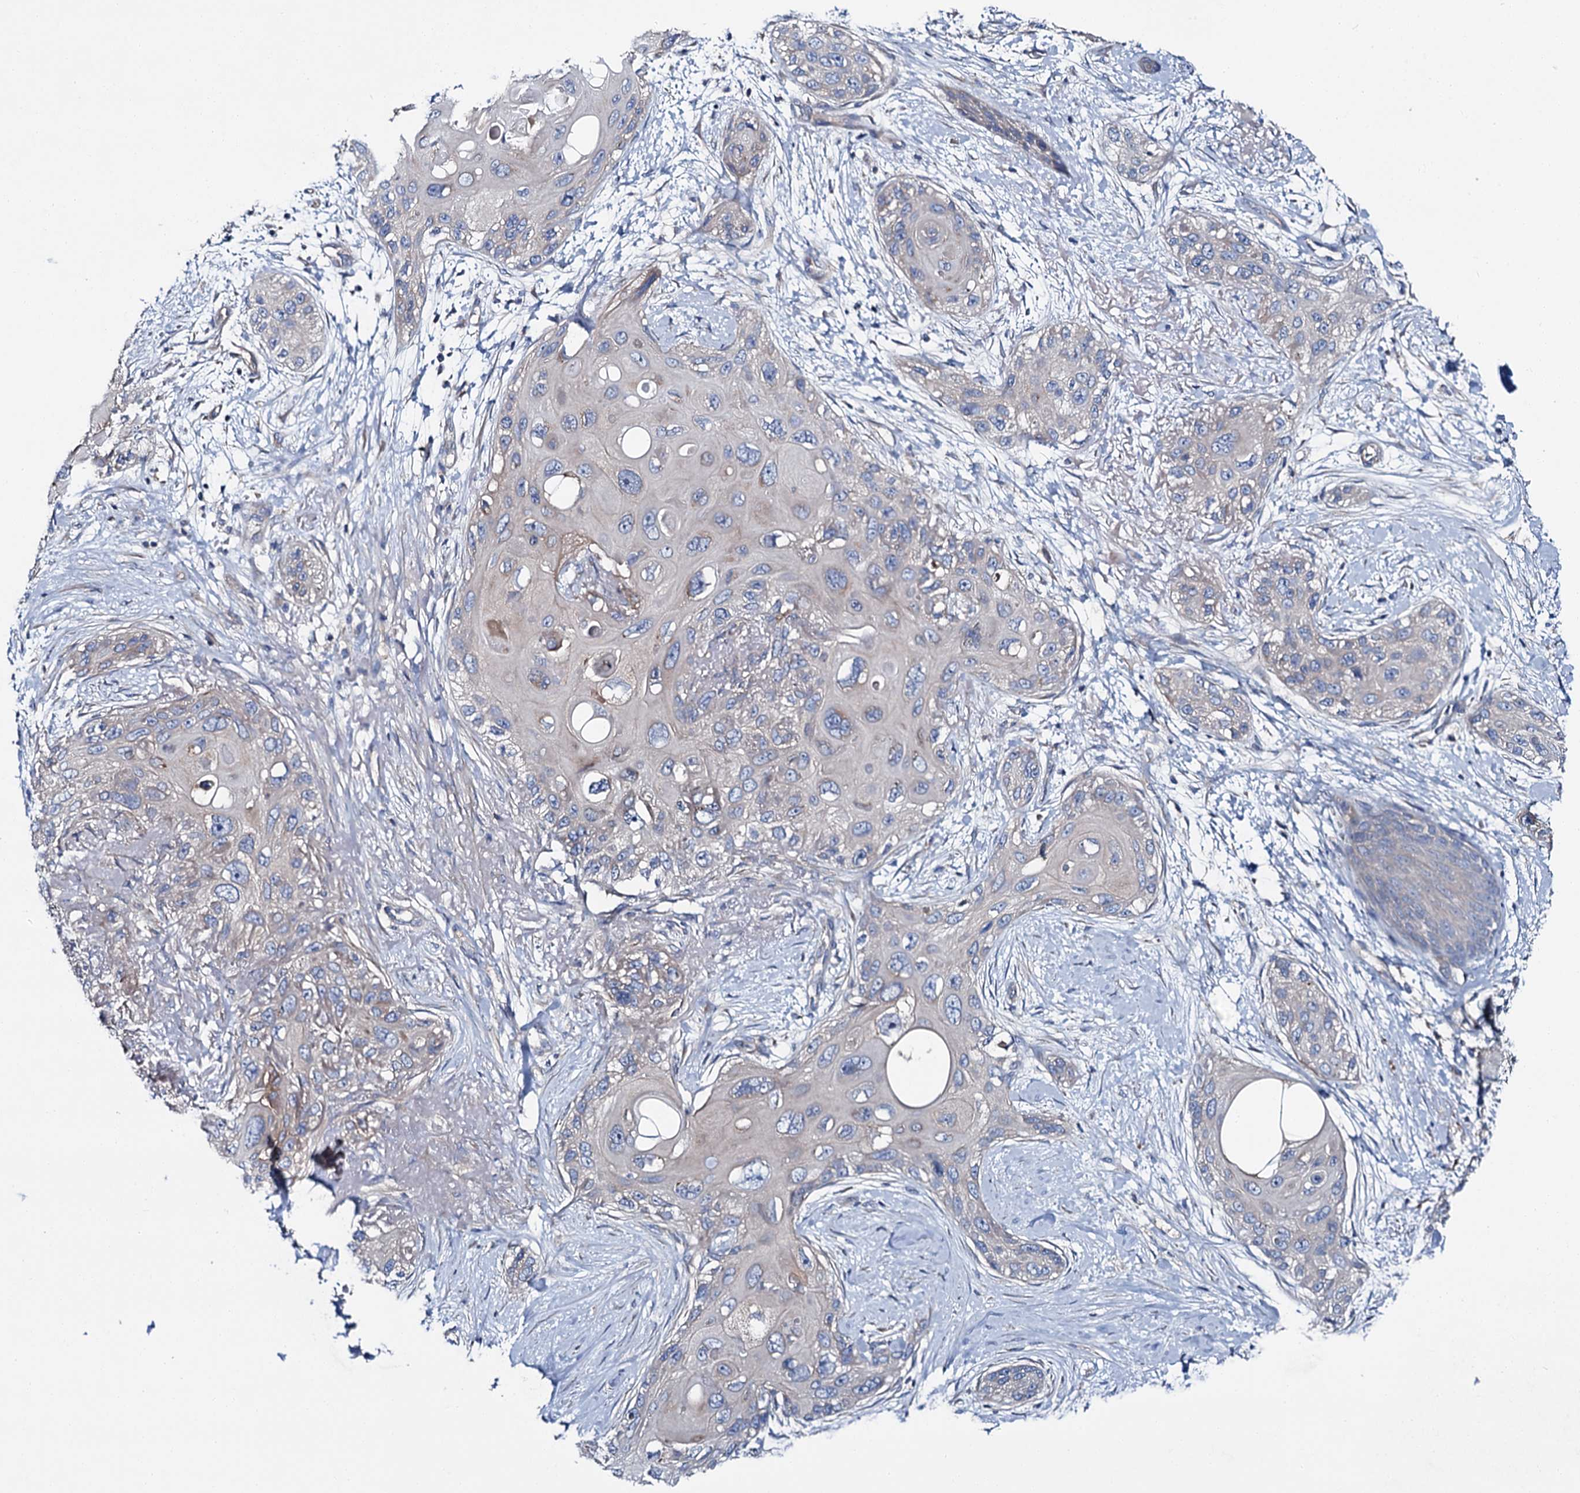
{"staining": {"intensity": "negative", "quantity": "none", "location": "none"}, "tissue": "skin cancer", "cell_type": "Tumor cells", "image_type": "cancer", "snomed": [{"axis": "morphology", "description": "Normal tissue, NOS"}, {"axis": "morphology", "description": "Squamous cell carcinoma, NOS"}, {"axis": "topography", "description": "Skin"}], "caption": "Histopathology image shows no protein expression in tumor cells of skin squamous cell carcinoma tissue.", "gene": "SLC22A25", "patient": {"sex": "male", "age": 72}}